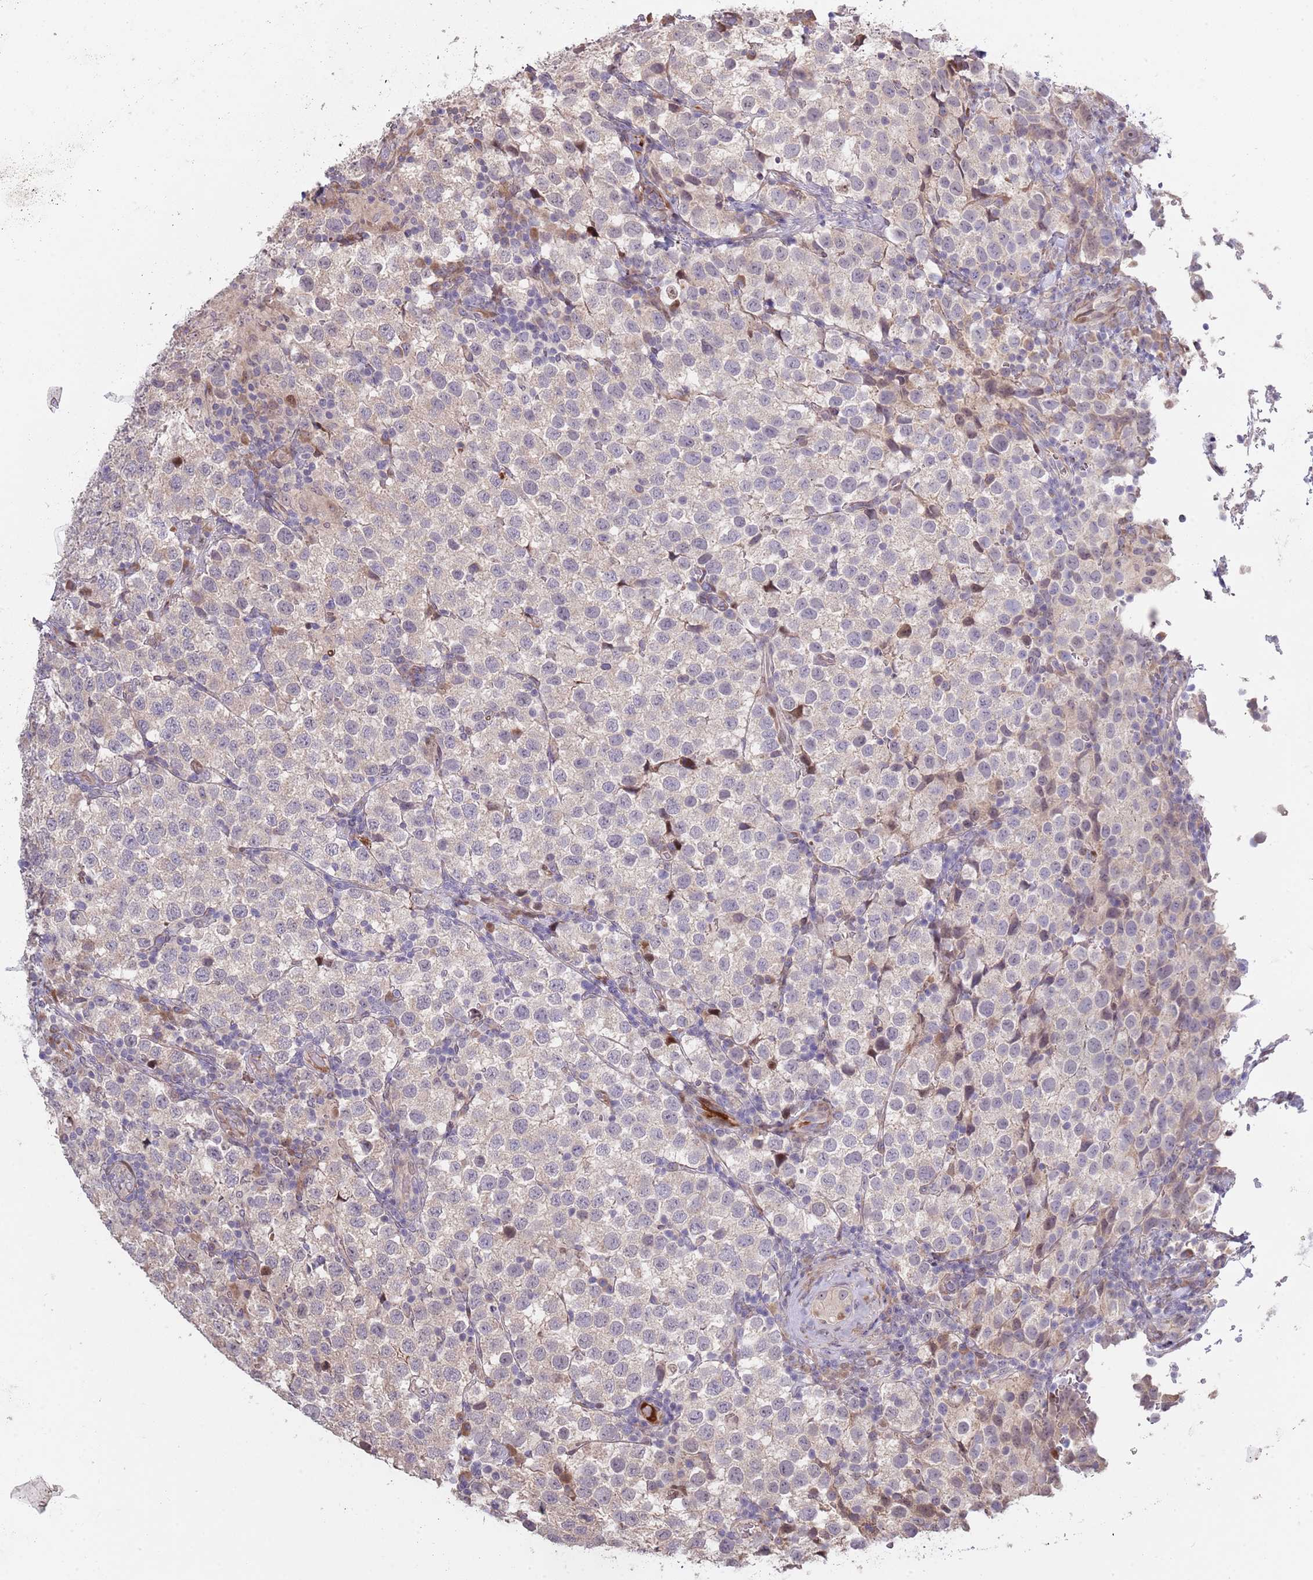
{"staining": {"intensity": "negative", "quantity": "none", "location": "none"}, "tissue": "testis cancer", "cell_type": "Tumor cells", "image_type": "cancer", "snomed": [{"axis": "morphology", "description": "Seminoma, NOS"}, {"axis": "topography", "description": "Testis"}], "caption": "DAB immunohistochemical staining of seminoma (testis) shows no significant staining in tumor cells.", "gene": "SYNDIG1L", "patient": {"sex": "male", "age": 34}}